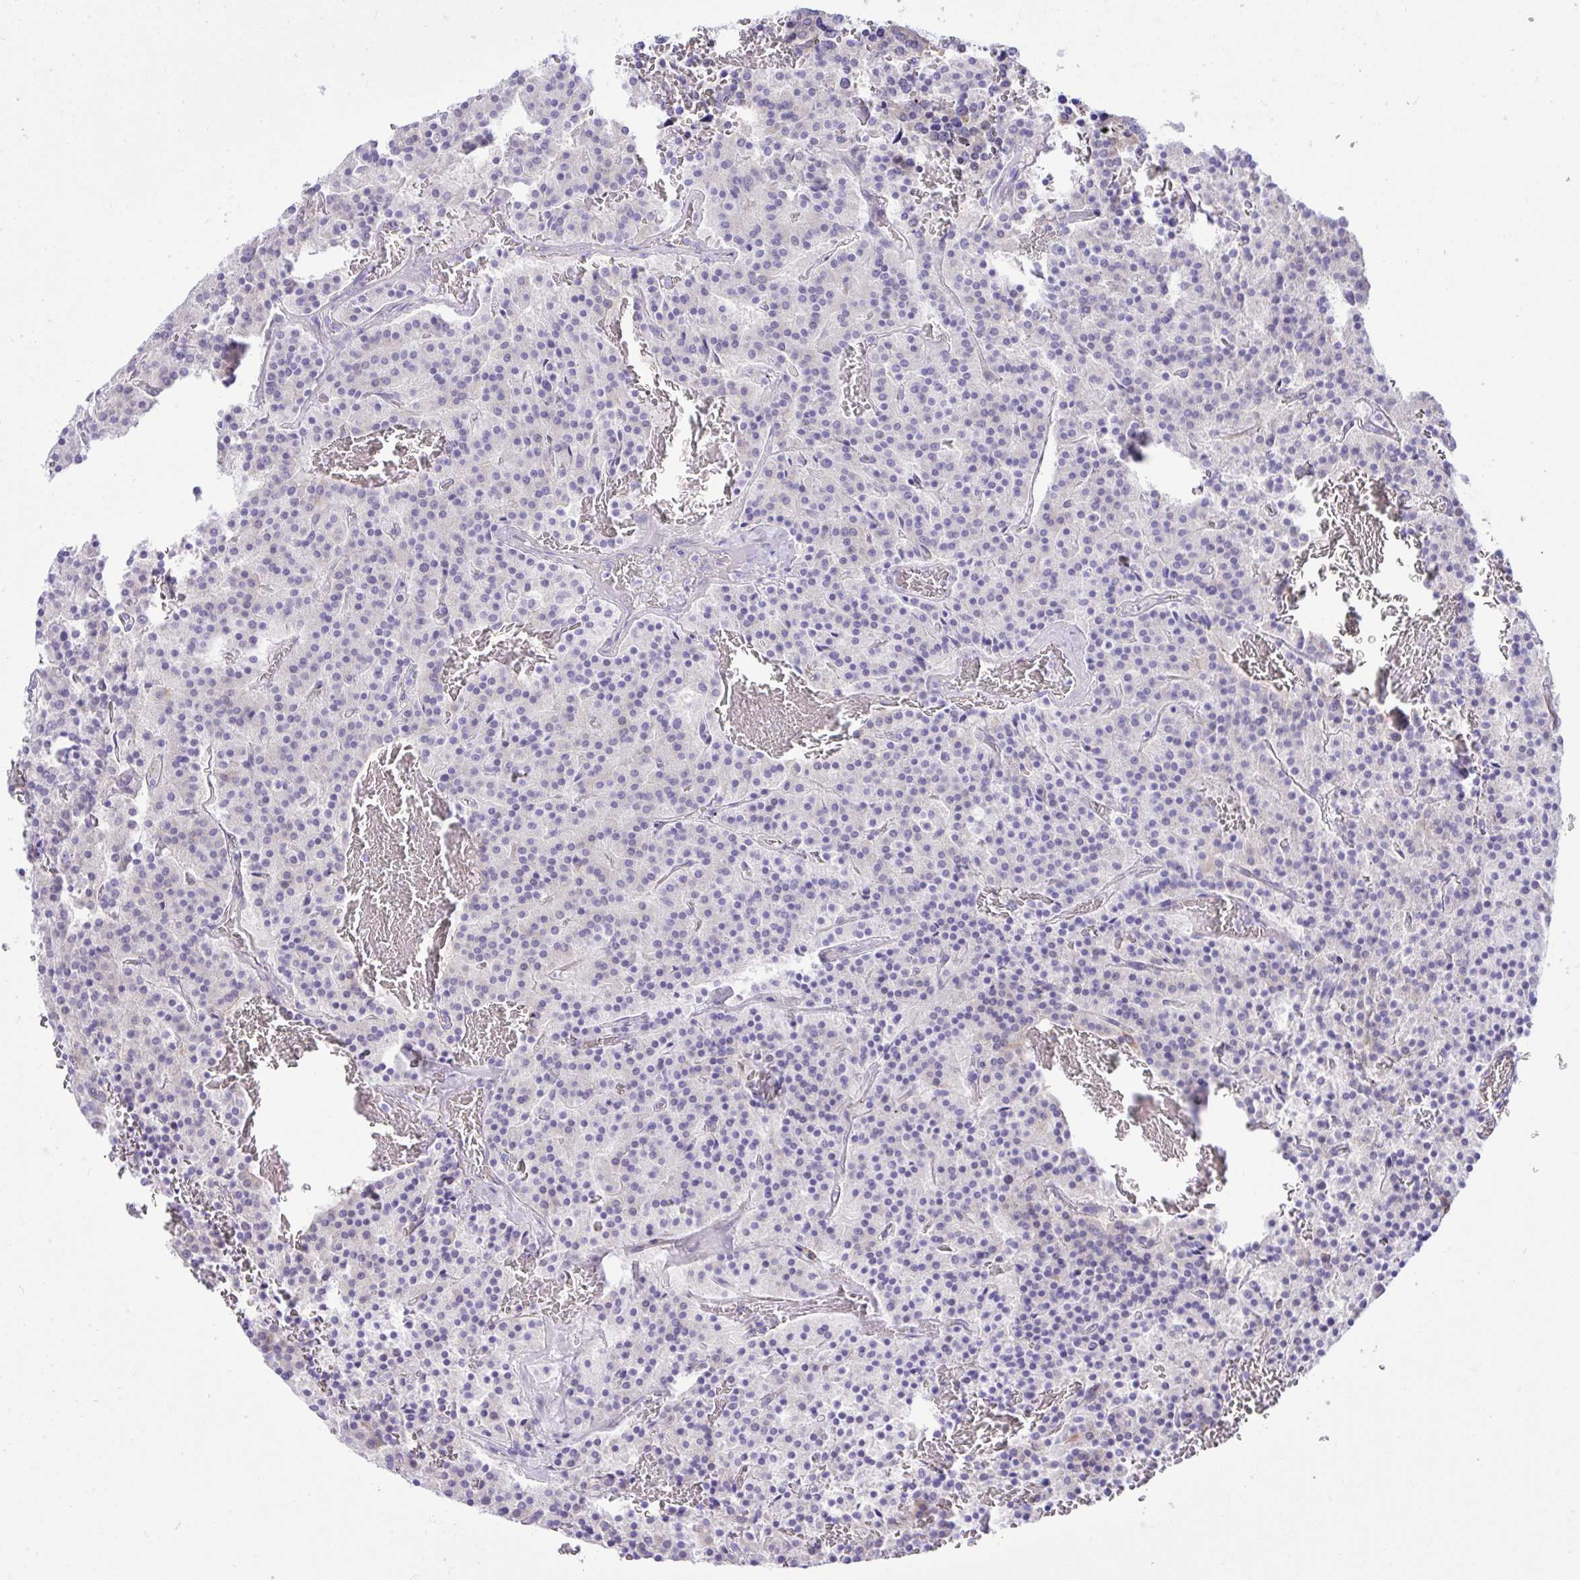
{"staining": {"intensity": "negative", "quantity": "none", "location": "none"}, "tissue": "carcinoid", "cell_type": "Tumor cells", "image_type": "cancer", "snomed": [{"axis": "morphology", "description": "Carcinoid, malignant, NOS"}, {"axis": "topography", "description": "Lung"}], "caption": "IHC image of neoplastic tissue: carcinoid stained with DAB shows no significant protein expression in tumor cells. (Immunohistochemistry (ihc), brightfield microscopy, high magnification).", "gene": "WDR97", "patient": {"sex": "male", "age": 70}}